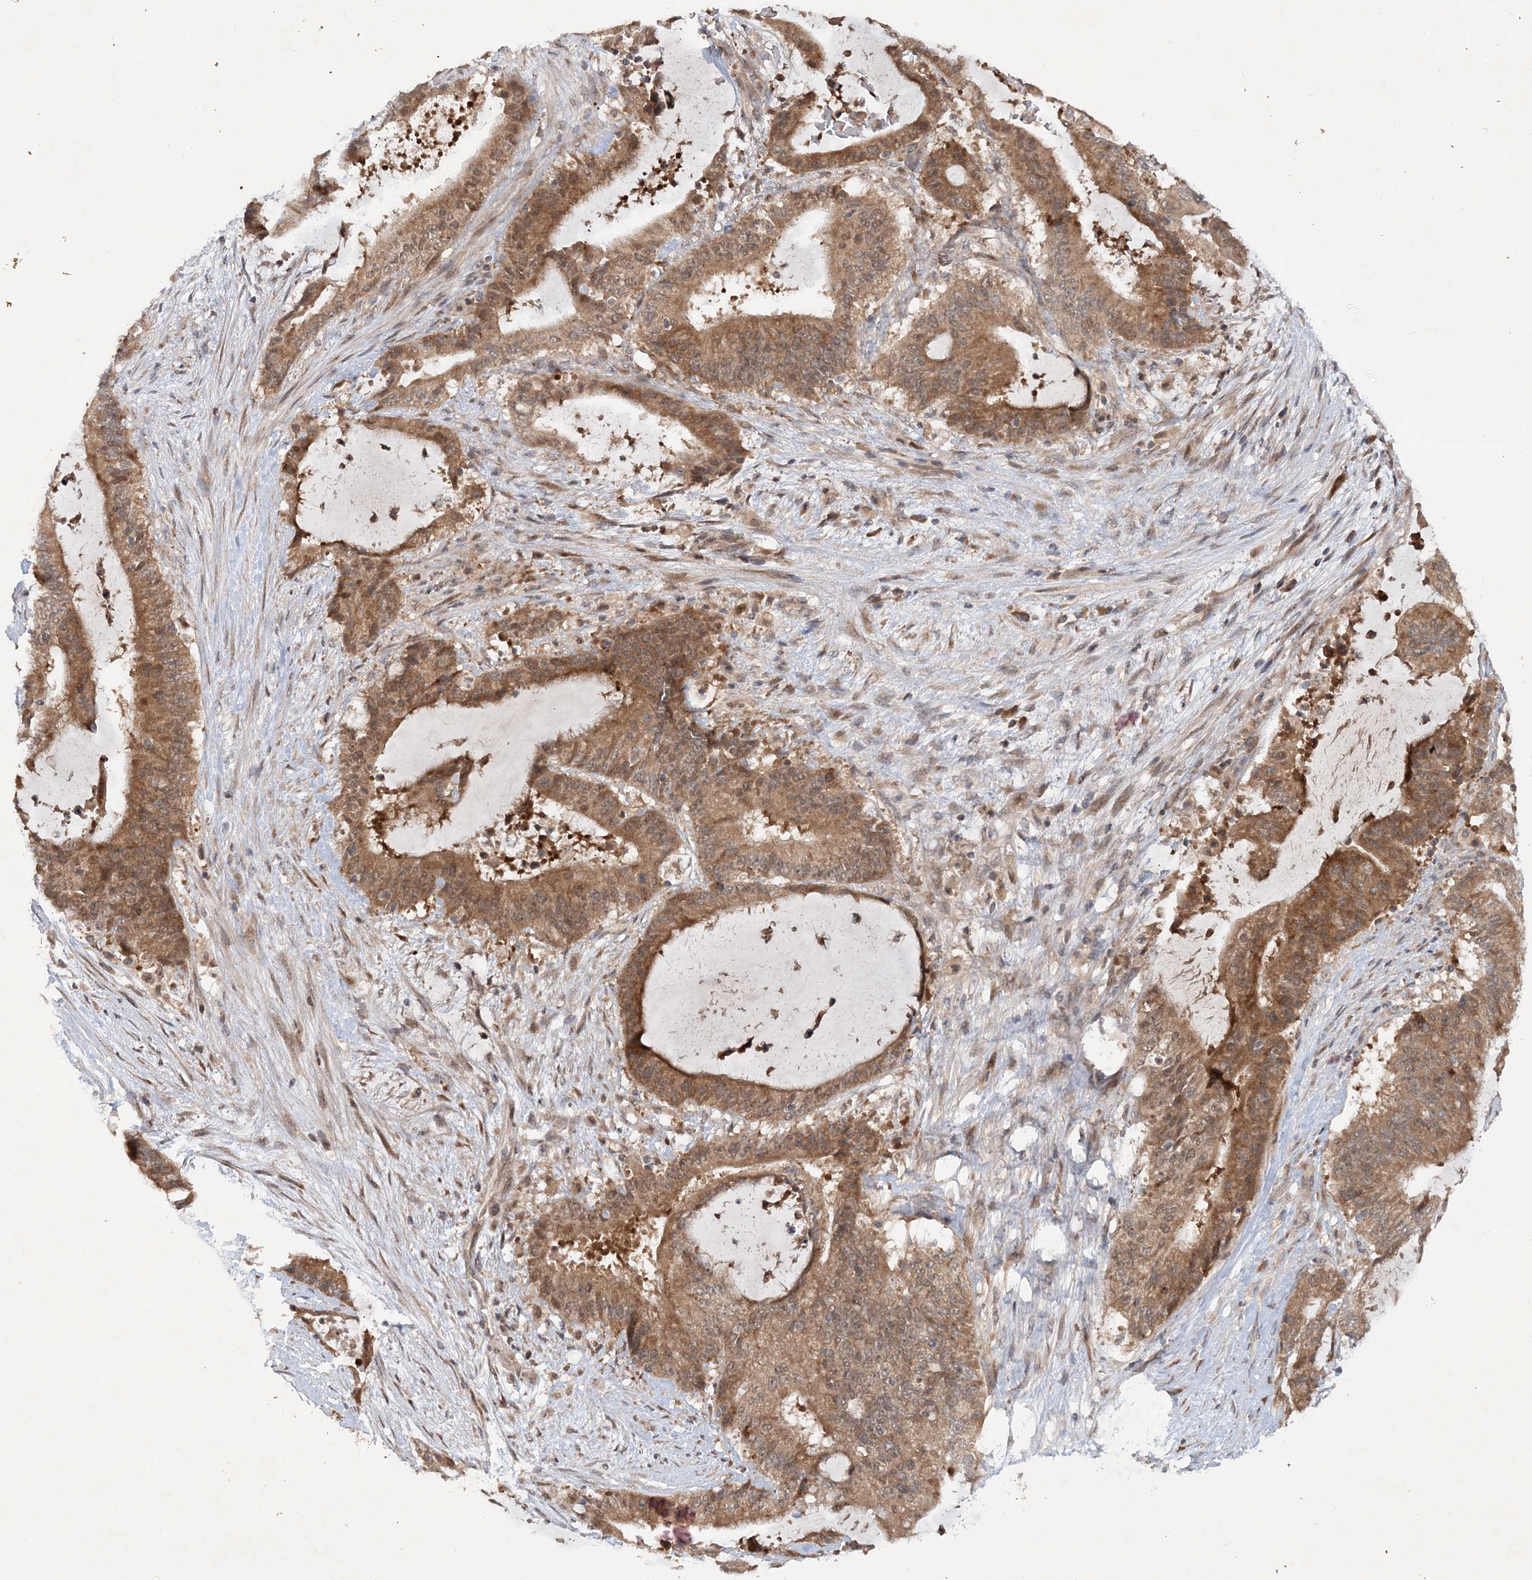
{"staining": {"intensity": "moderate", "quantity": ">75%", "location": "cytoplasmic/membranous"}, "tissue": "liver cancer", "cell_type": "Tumor cells", "image_type": "cancer", "snomed": [{"axis": "morphology", "description": "Normal tissue, NOS"}, {"axis": "morphology", "description": "Cholangiocarcinoma"}, {"axis": "topography", "description": "Liver"}, {"axis": "topography", "description": "Peripheral nerve tissue"}], "caption": "Immunohistochemistry photomicrograph of cholangiocarcinoma (liver) stained for a protein (brown), which shows medium levels of moderate cytoplasmic/membranous staining in approximately >75% of tumor cells.", "gene": "UBR3", "patient": {"sex": "female", "age": 73}}